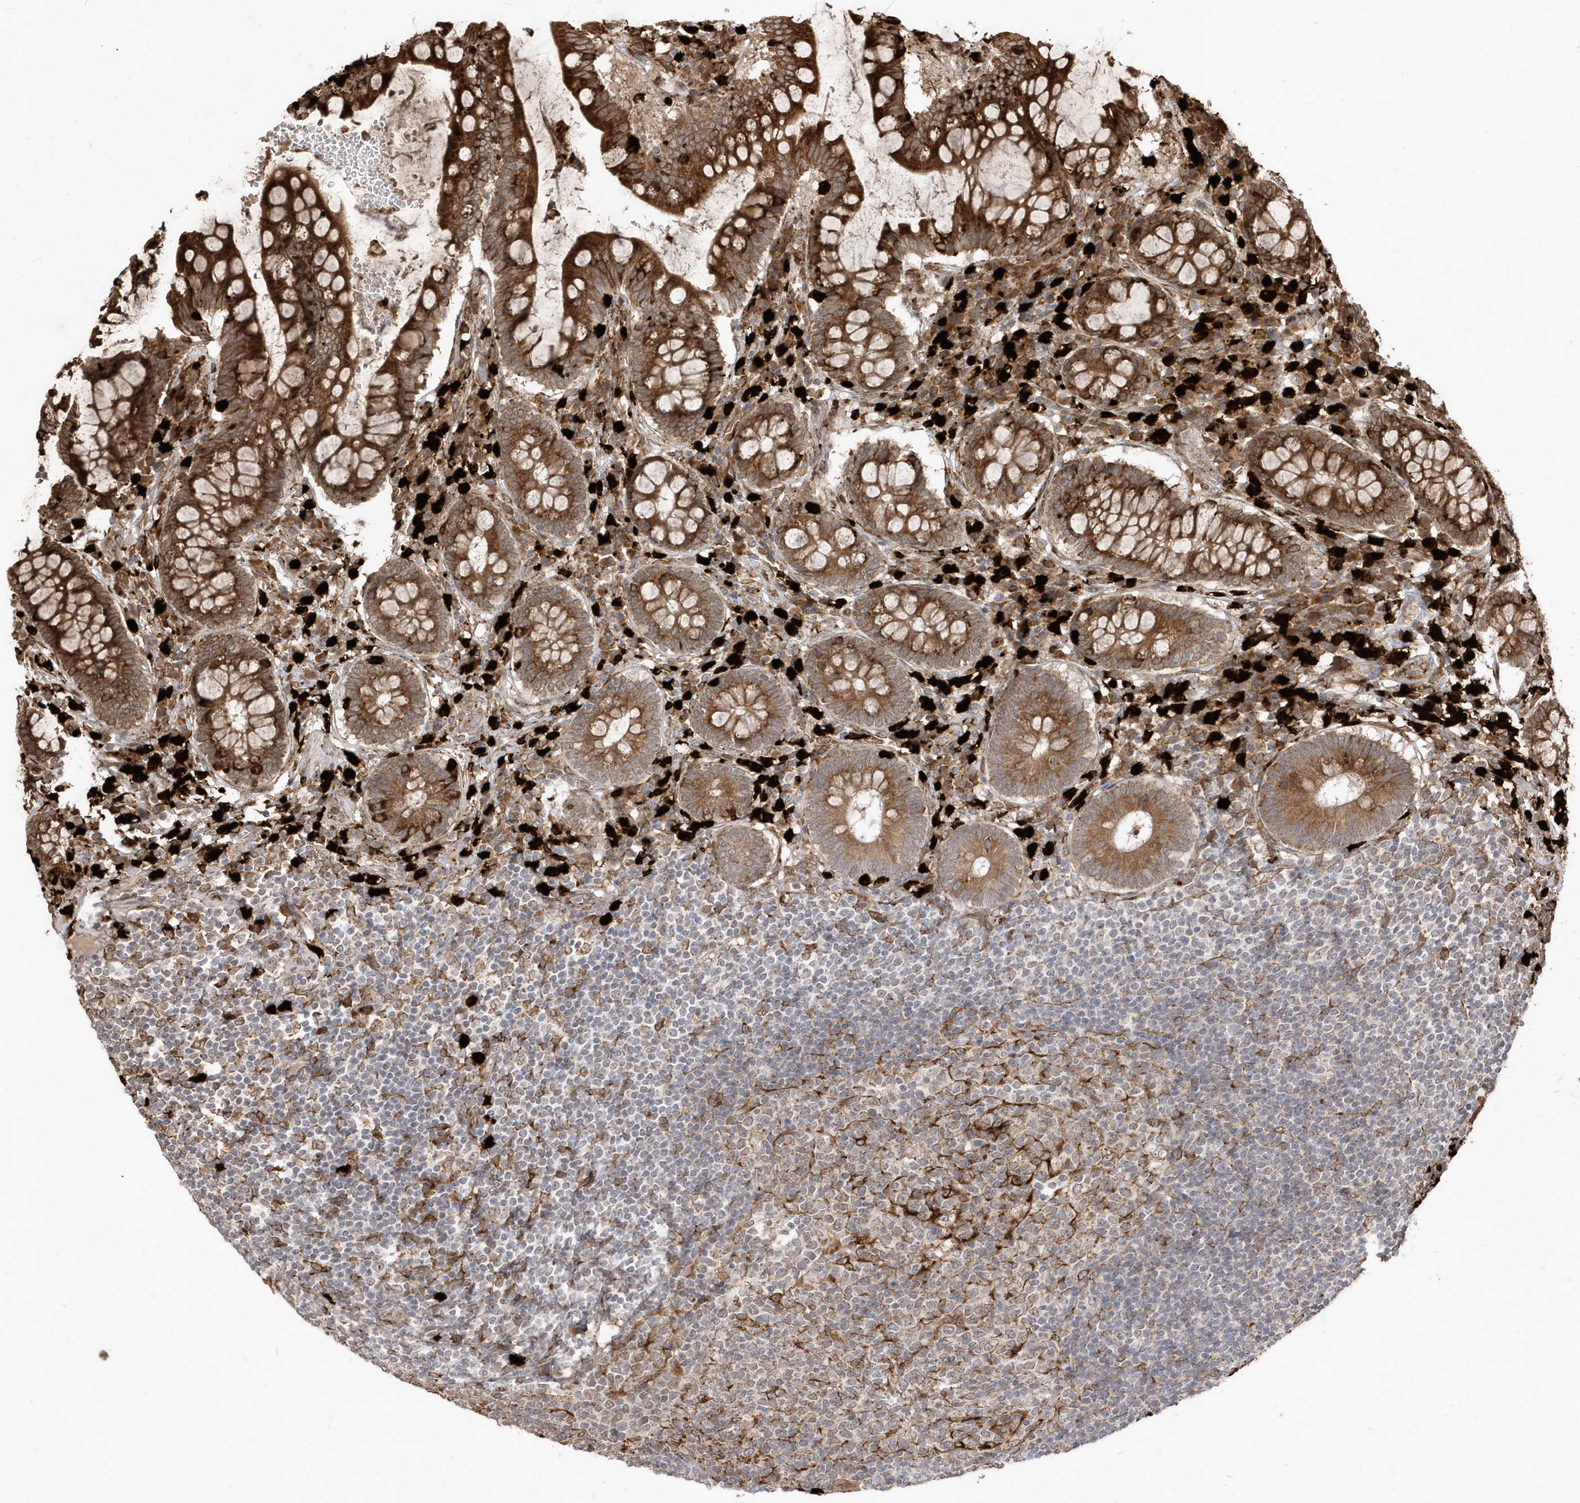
{"staining": {"intensity": "moderate", "quantity": ">75%", "location": "cytoplasmic/membranous"}, "tissue": "colon", "cell_type": "Endothelial cells", "image_type": "normal", "snomed": [{"axis": "morphology", "description": "Normal tissue, NOS"}, {"axis": "topography", "description": "Colon"}], "caption": "This histopathology image reveals IHC staining of benign colon, with medium moderate cytoplasmic/membranous expression in about >75% of endothelial cells.", "gene": "EPC2", "patient": {"sex": "female", "age": 79}}